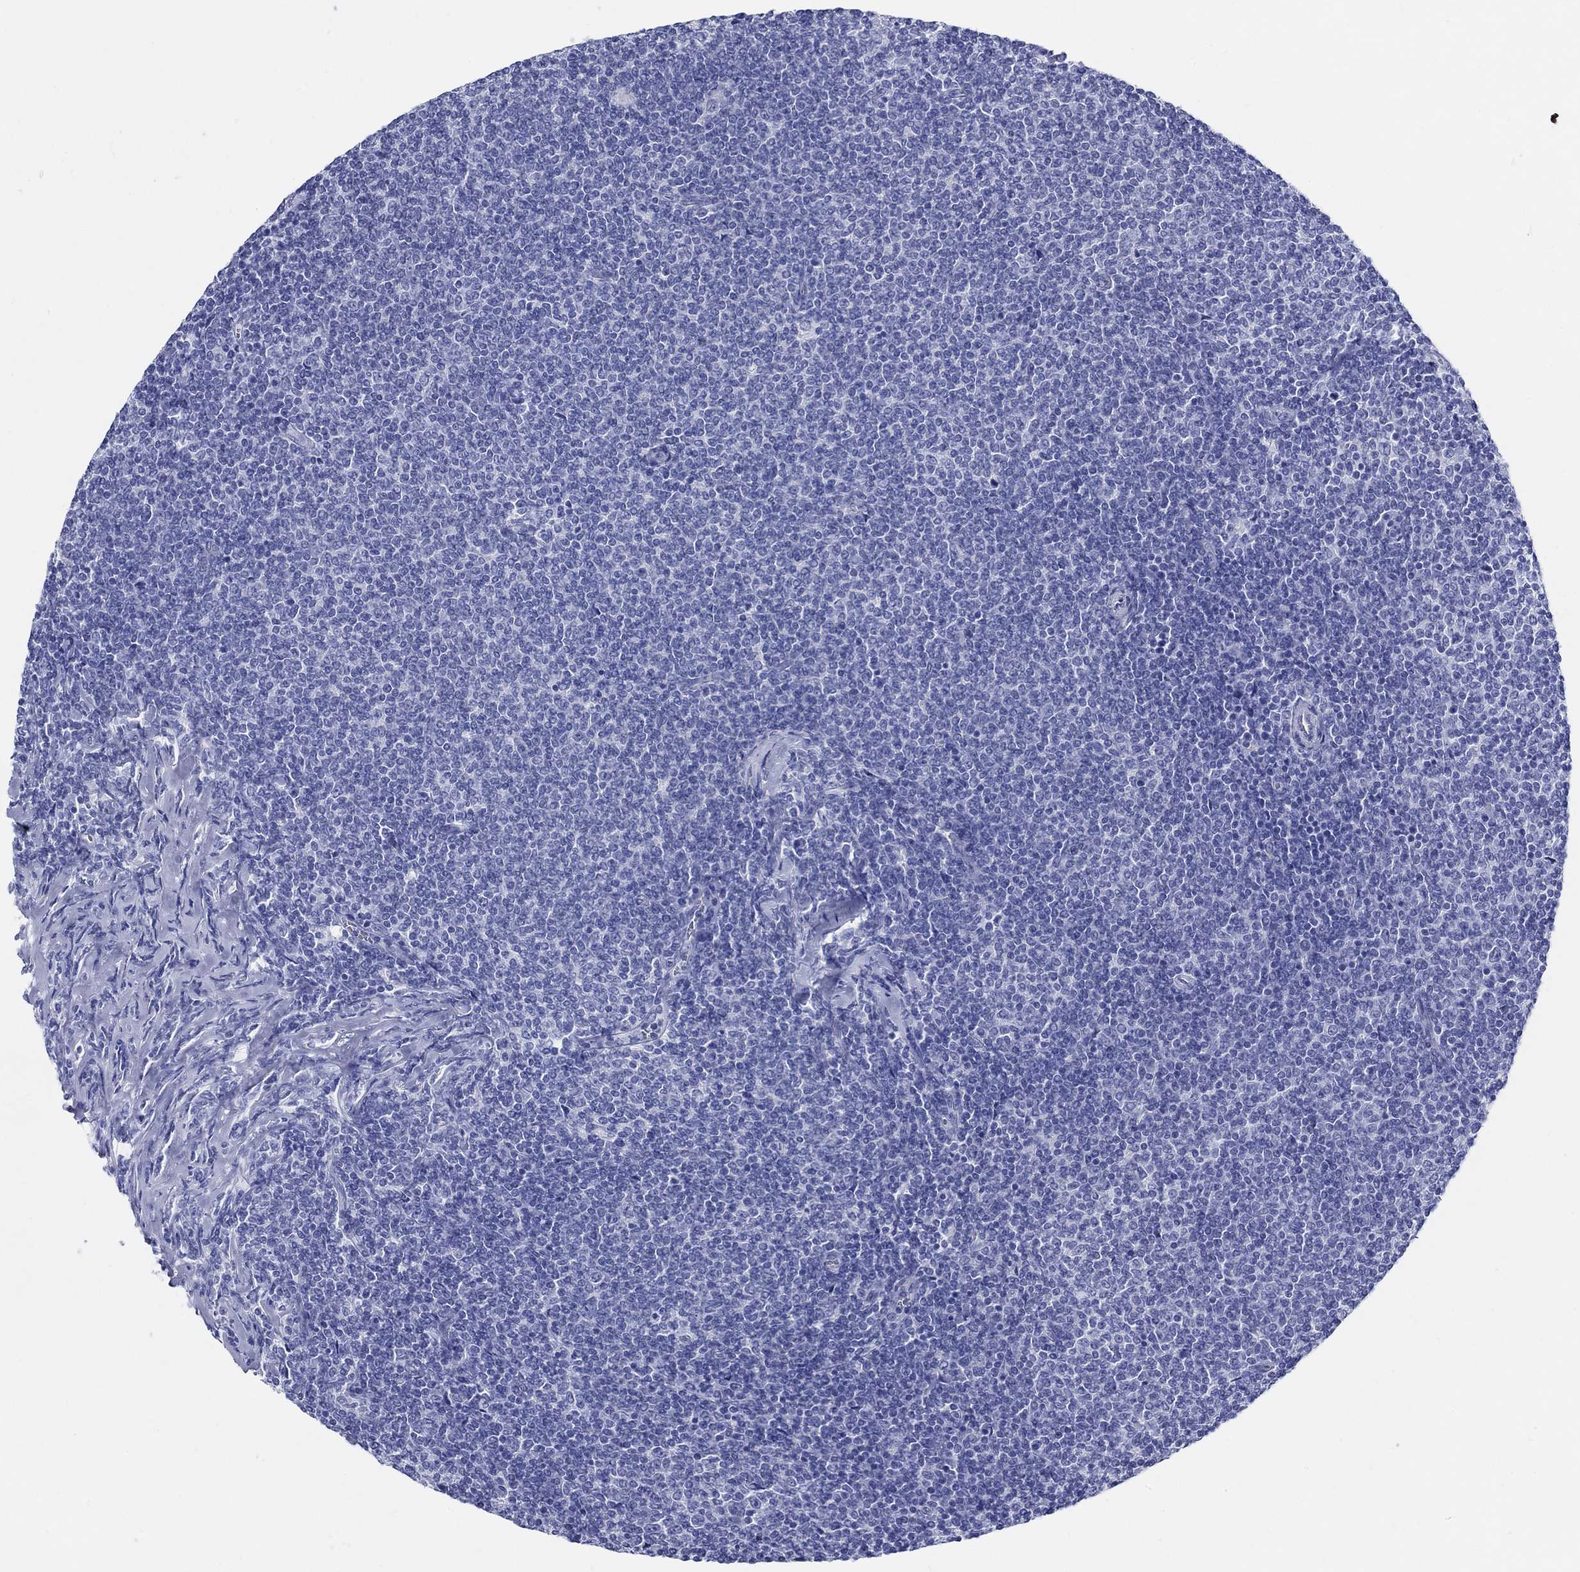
{"staining": {"intensity": "negative", "quantity": "none", "location": "none"}, "tissue": "lymphoma", "cell_type": "Tumor cells", "image_type": "cancer", "snomed": [{"axis": "morphology", "description": "Malignant lymphoma, non-Hodgkin's type, Low grade"}, {"axis": "topography", "description": "Lymph node"}], "caption": "This is an IHC image of human malignant lymphoma, non-Hodgkin's type (low-grade). There is no expression in tumor cells.", "gene": "CRYGS", "patient": {"sex": "male", "age": 52}}